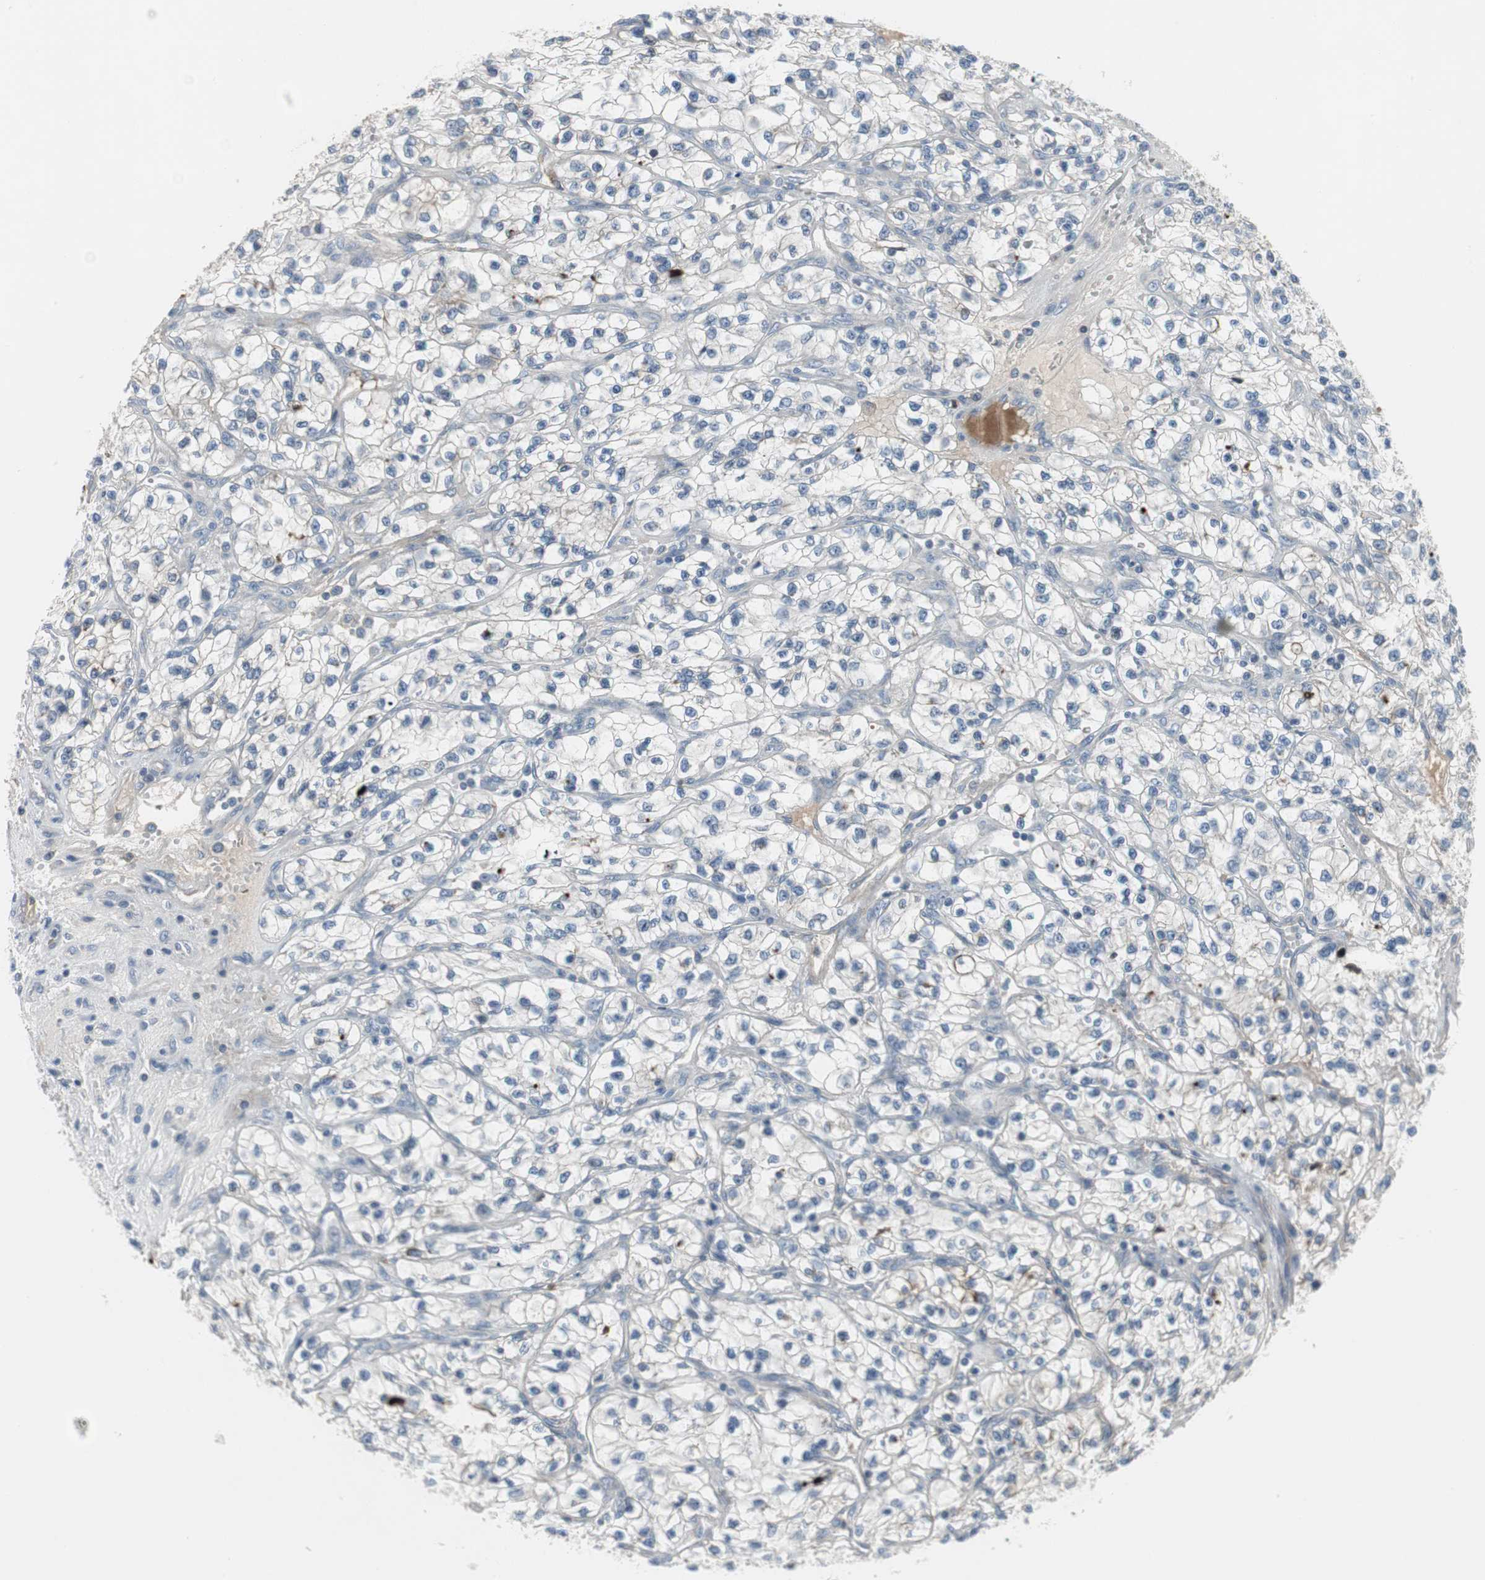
{"staining": {"intensity": "negative", "quantity": "none", "location": "none"}, "tissue": "renal cancer", "cell_type": "Tumor cells", "image_type": "cancer", "snomed": [{"axis": "morphology", "description": "Adenocarcinoma, NOS"}, {"axis": "topography", "description": "Kidney"}], "caption": "The image displays no significant staining in tumor cells of renal cancer (adenocarcinoma).", "gene": "PIGR", "patient": {"sex": "female", "age": 57}}